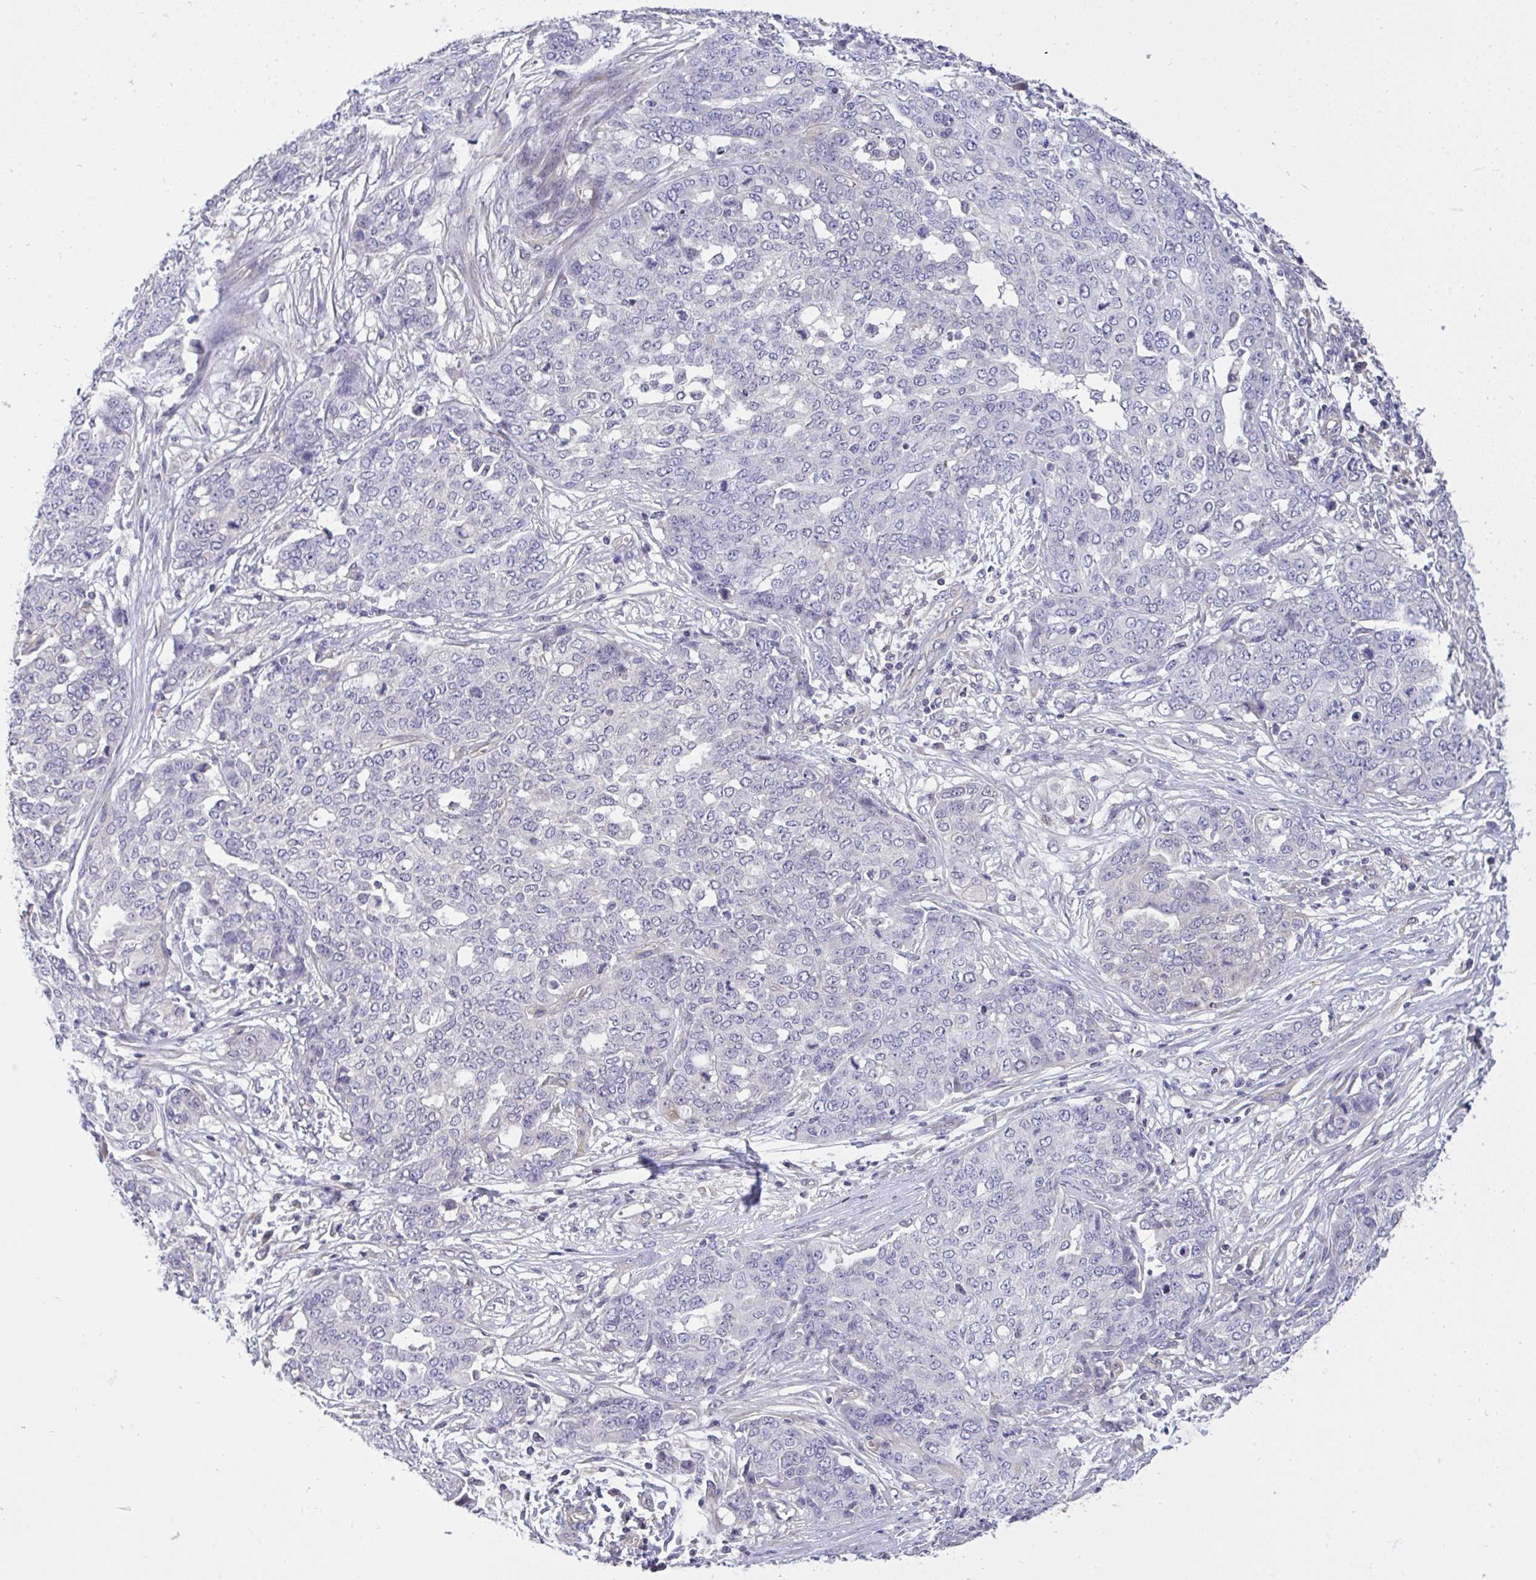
{"staining": {"intensity": "negative", "quantity": "none", "location": "none"}, "tissue": "ovarian cancer", "cell_type": "Tumor cells", "image_type": "cancer", "snomed": [{"axis": "morphology", "description": "Cystadenocarcinoma, serous, NOS"}, {"axis": "topography", "description": "Soft tissue"}, {"axis": "topography", "description": "Ovary"}], "caption": "An immunohistochemistry micrograph of ovarian cancer (serous cystadenocarcinoma) is shown. There is no staining in tumor cells of ovarian cancer (serous cystadenocarcinoma).", "gene": "C19orf54", "patient": {"sex": "female", "age": 57}}